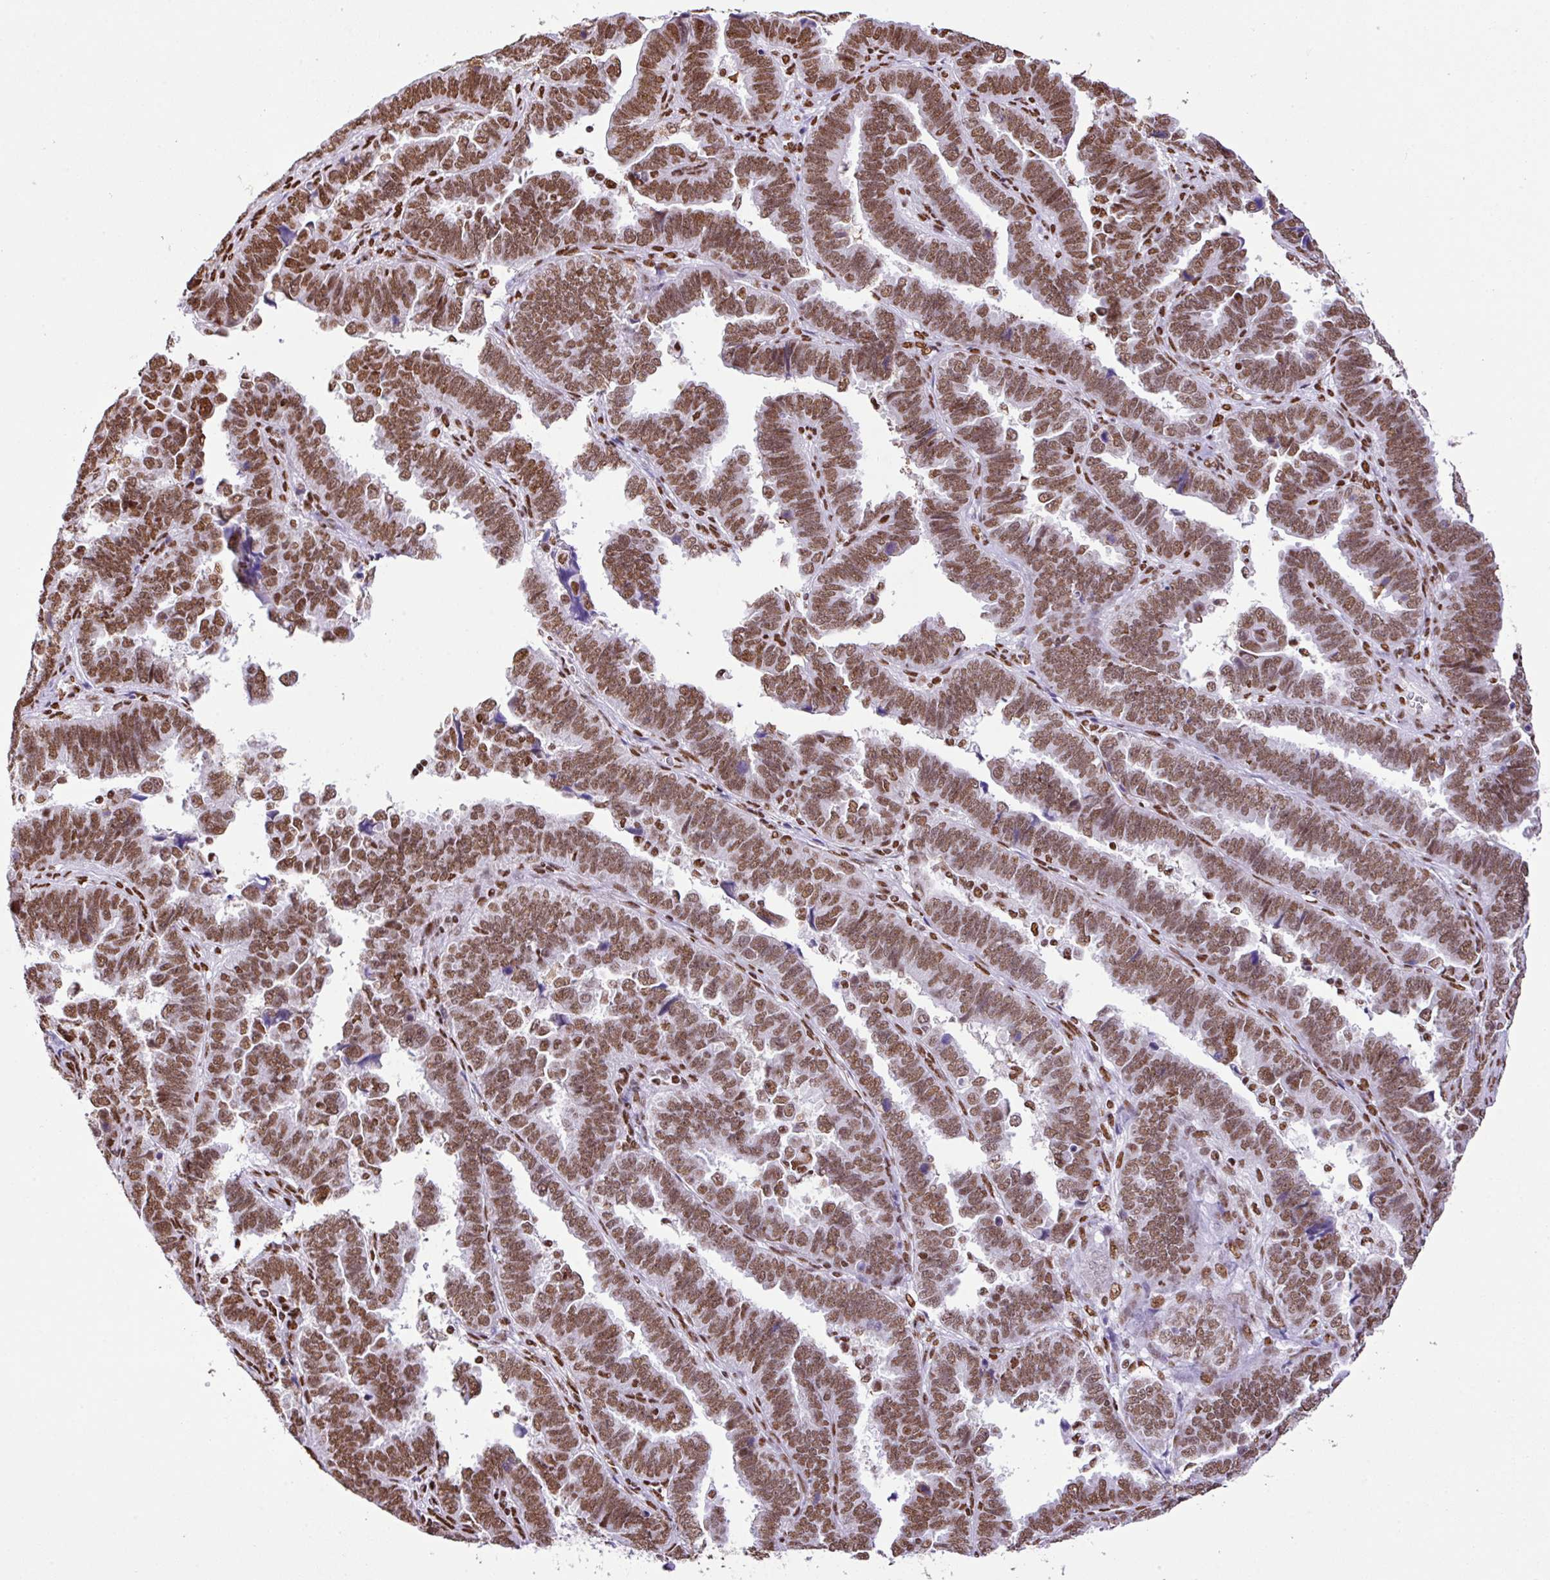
{"staining": {"intensity": "moderate", "quantity": ">75%", "location": "nuclear"}, "tissue": "endometrial cancer", "cell_type": "Tumor cells", "image_type": "cancer", "snomed": [{"axis": "morphology", "description": "Adenocarcinoma, NOS"}, {"axis": "topography", "description": "Endometrium"}], "caption": "Endometrial cancer (adenocarcinoma) stained with DAB immunohistochemistry (IHC) demonstrates medium levels of moderate nuclear staining in about >75% of tumor cells. Nuclei are stained in blue.", "gene": "RARG", "patient": {"sex": "female", "age": 75}}